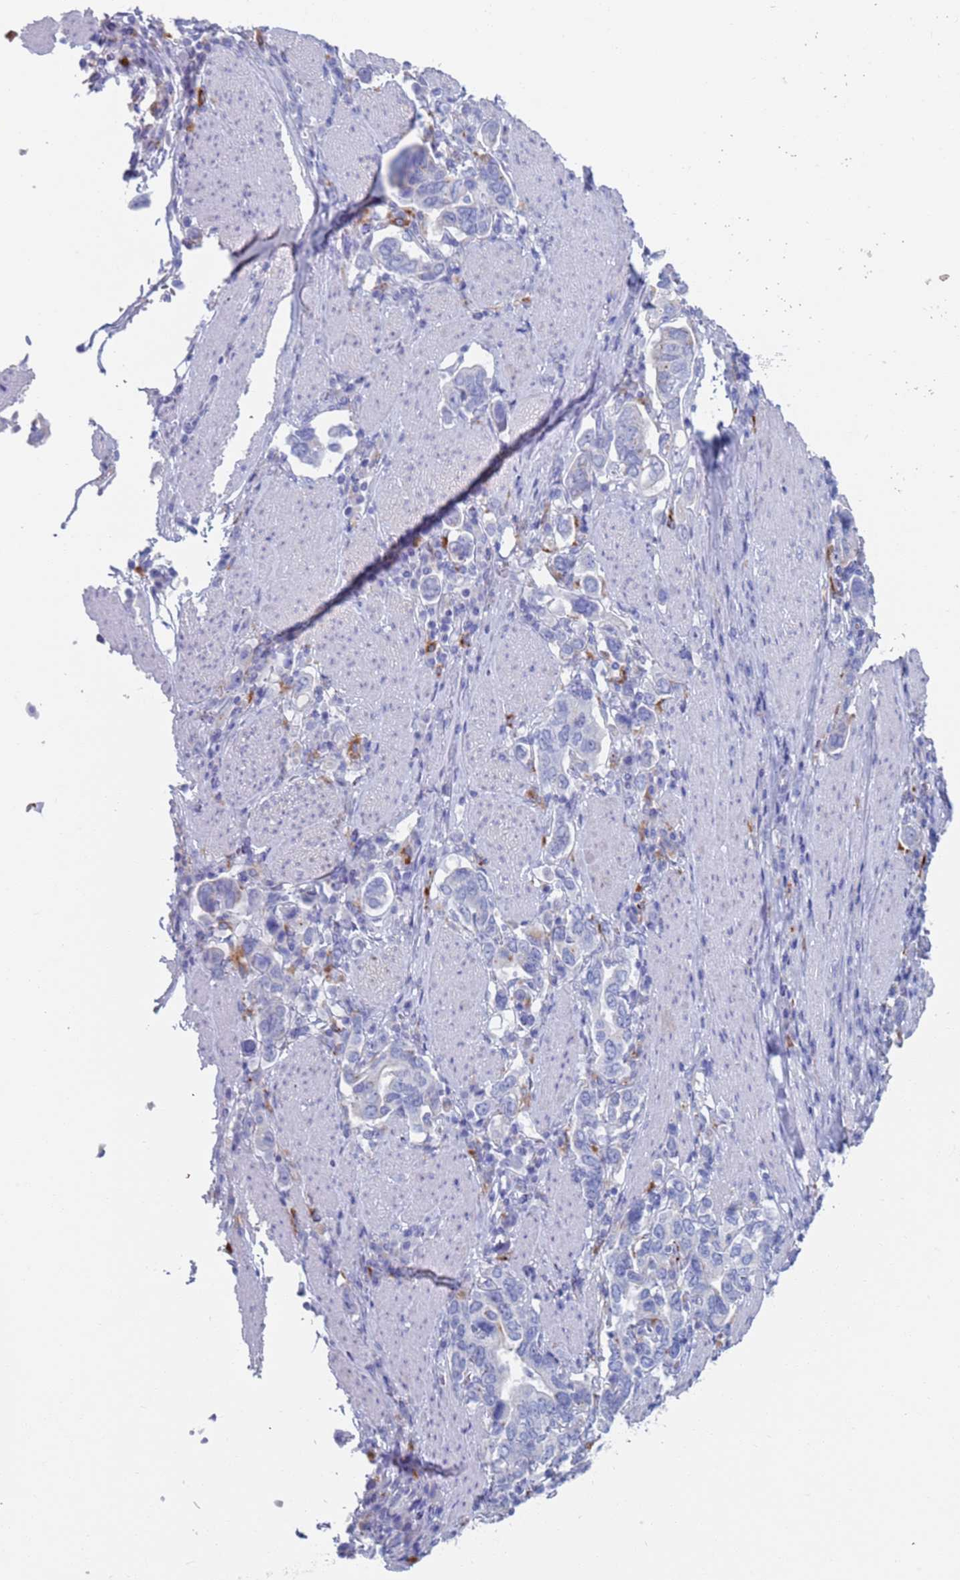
{"staining": {"intensity": "negative", "quantity": "none", "location": "none"}, "tissue": "stomach cancer", "cell_type": "Tumor cells", "image_type": "cancer", "snomed": [{"axis": "morphology", "description": "Adenocarcinoma, NOS"}, {"axis": "topography", "description": "Stomach, upper"}, {"axis": "topography", "description": "Stomach"}], "caption": "Tumor cells show no significant protein positivity in adenocarcinoma (stomach).", "gene": "FUCA1", "patient": {"sex": "male", "age": 62}}